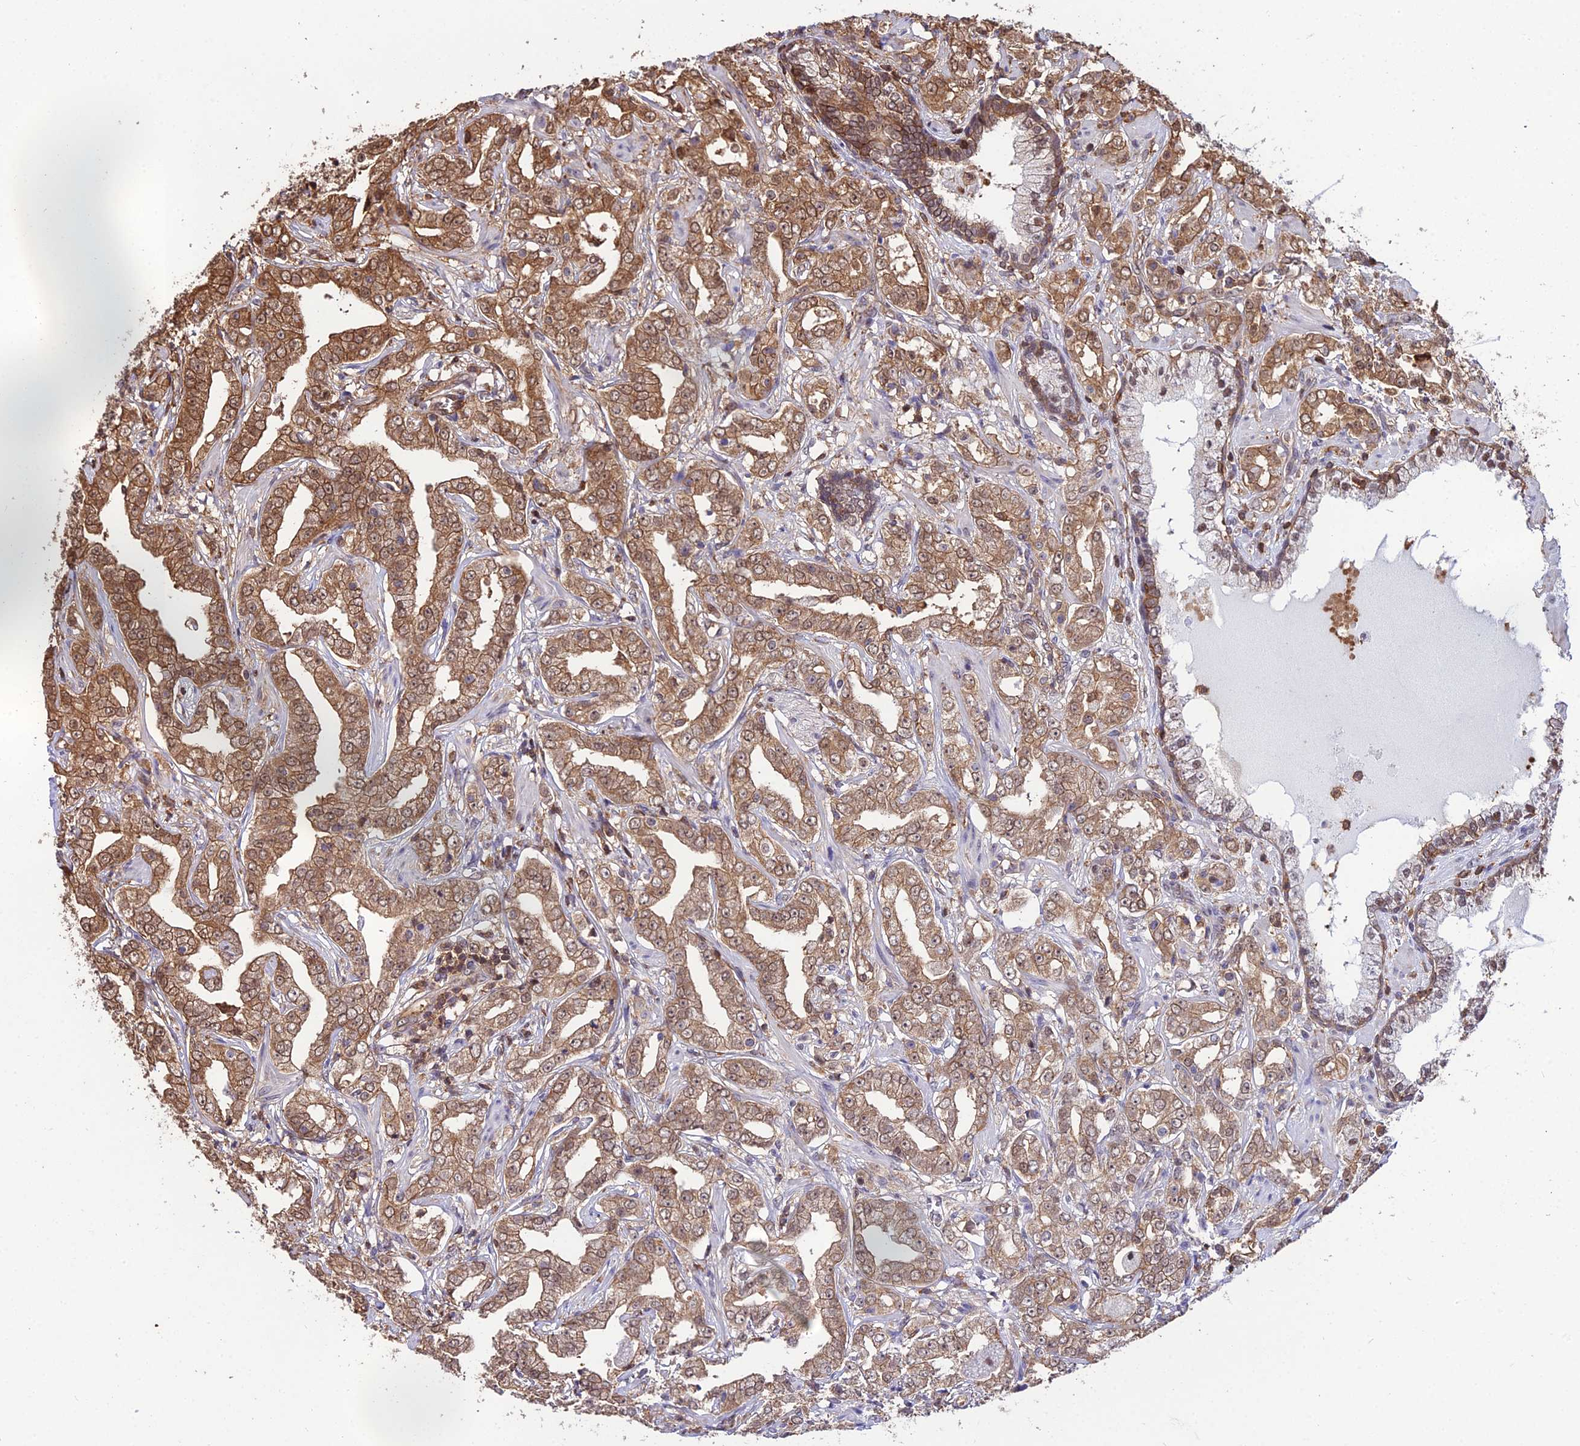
{"staining": {"intensity": "moderate", "quantity": ">75%", "location": "cytoplasmic/membranous,nuclear"}, "tissue": "prostate cancer", "cell_type": "Tumor cells", "image_type": "cancer", "snomed": [{"axis": "morphology", "description": "Adenocarcinoma, High grade"}, {"axis": "topography", "description": "Prostate"}], "caption": "Immunohistochemistry (DAB (3,3'-diaminobenzidine)) staining of human prostate cancer reveals moderate cytoplasmic/membranous and nuclear protein staining in about >75% of tumor cells.", "gene": "PPP4C", "patient": {"sex": "male", "age": 63}}